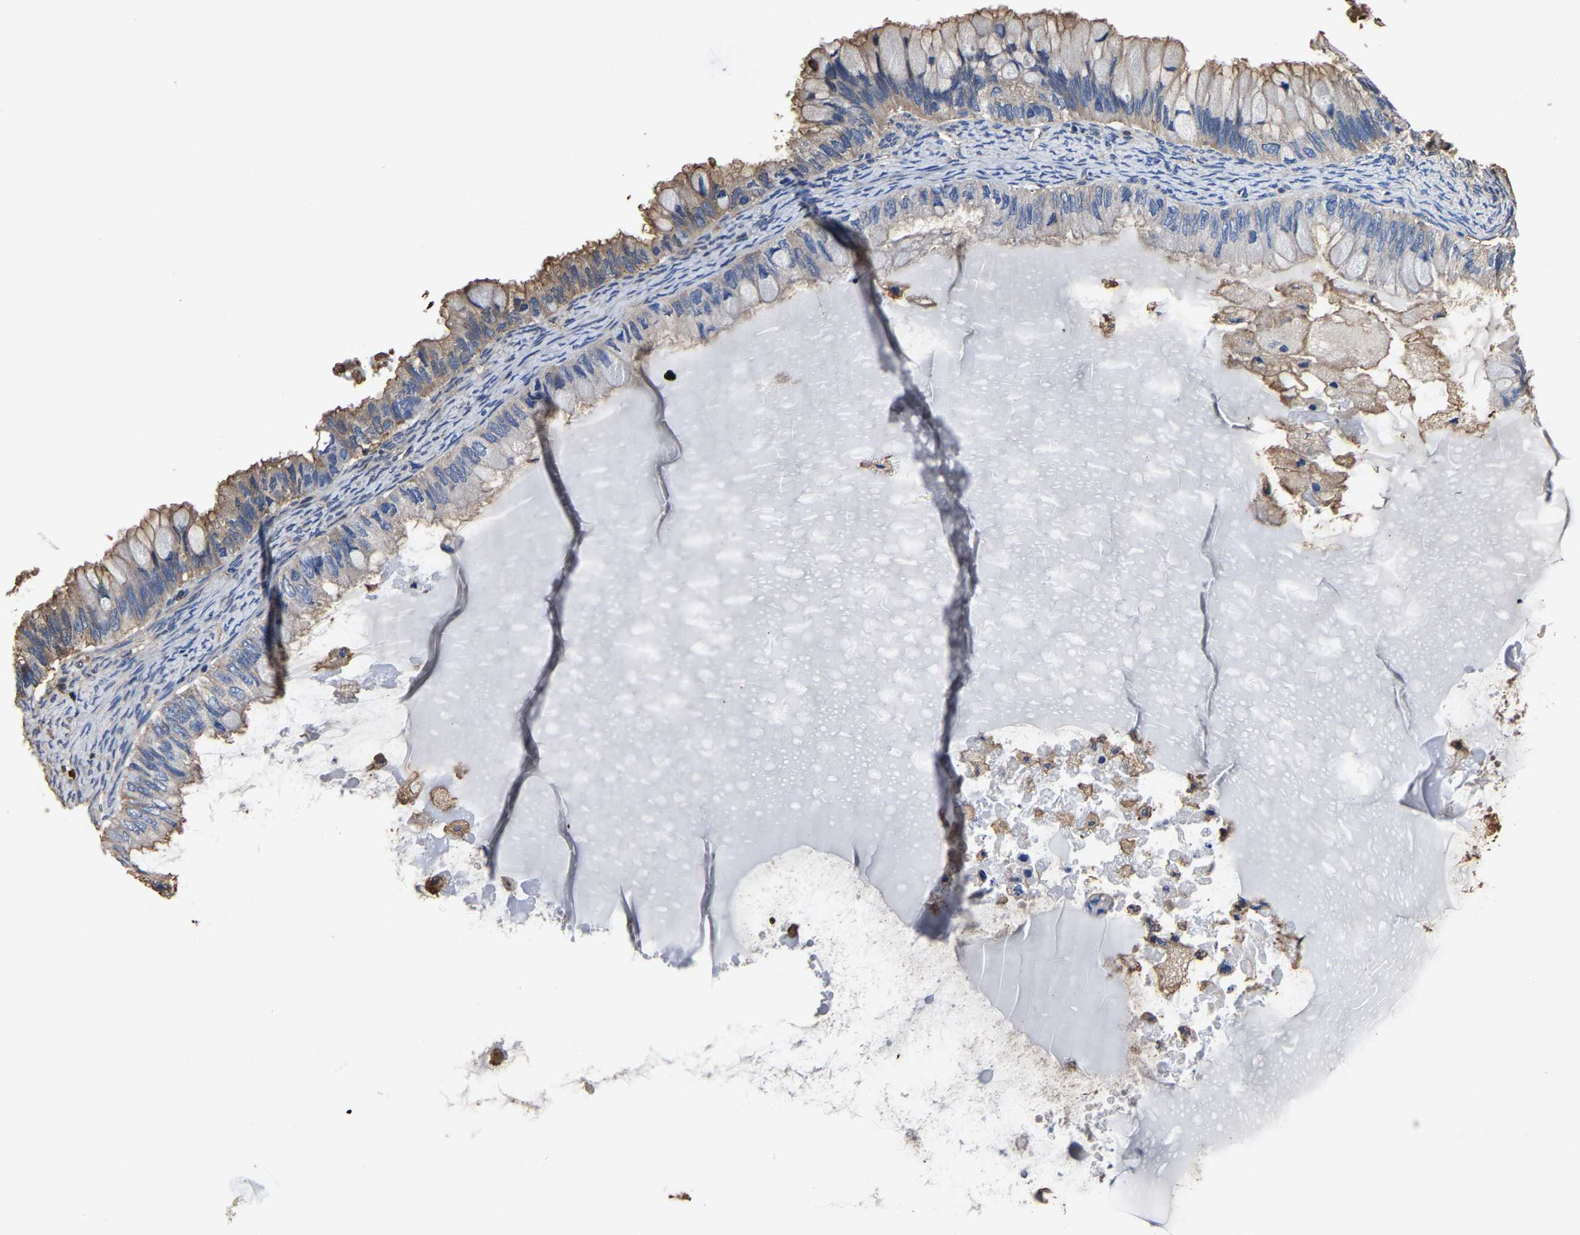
{"staining": {"intensity": "moderate", "quantity": "25%-75%", "location": "cytoplasmic/membranous"}, "tissue": "ovarian cancer", "cell_type": "Tumor cells", "image_type": "cancer", "snomed": [{"axis": "morphology", "description": "Cystadenocarcinoma, mucinous, NOS"}, {"axis": "topography", "description": "Ovary"}], "caption": "Ovarian mucinous cystadenocarcinoma stained for a protein exhibits moderate cytoplasmic/membranous positivity in tumor cells.", "gene": "ARMT1", "patient": {"sex": "female", "age": 80}}